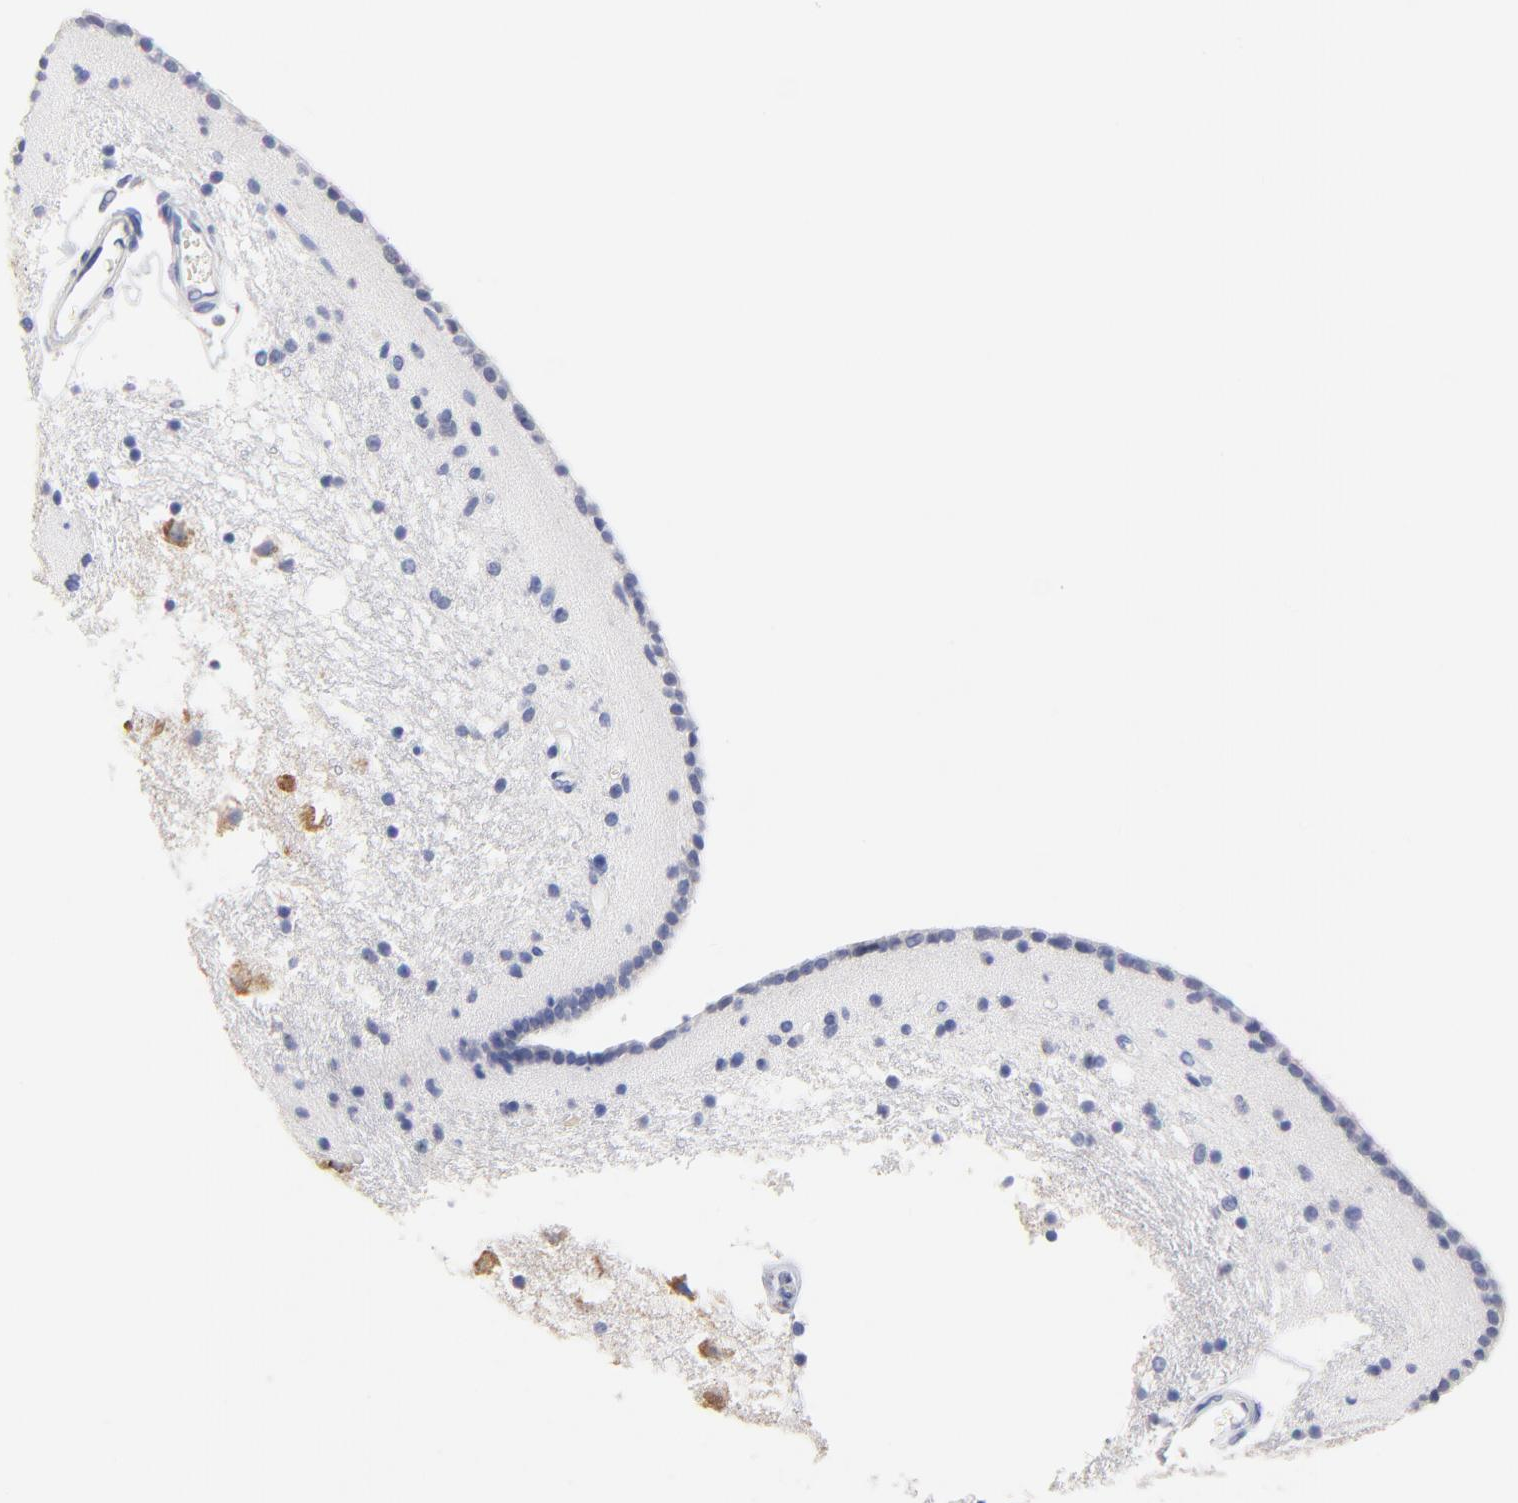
{"staining": {"intensity": "negative", "quantity": "none", "location": "none"}, "tissue": "caudate", "cell_type": "Glial cells", "image_type": "normal", "snomed": [{"axis": "morphology", "description": "Normal tissue, NOS"}, {"axis": "topography", "description": "Lateral ventricle wall"}], "caption": "DAB immunohistochemical staining of benign human caudate exhibits no significant positivity in glial cells.", "gene": "LAX1", "patient": {"sex": "male", "age": 45}}